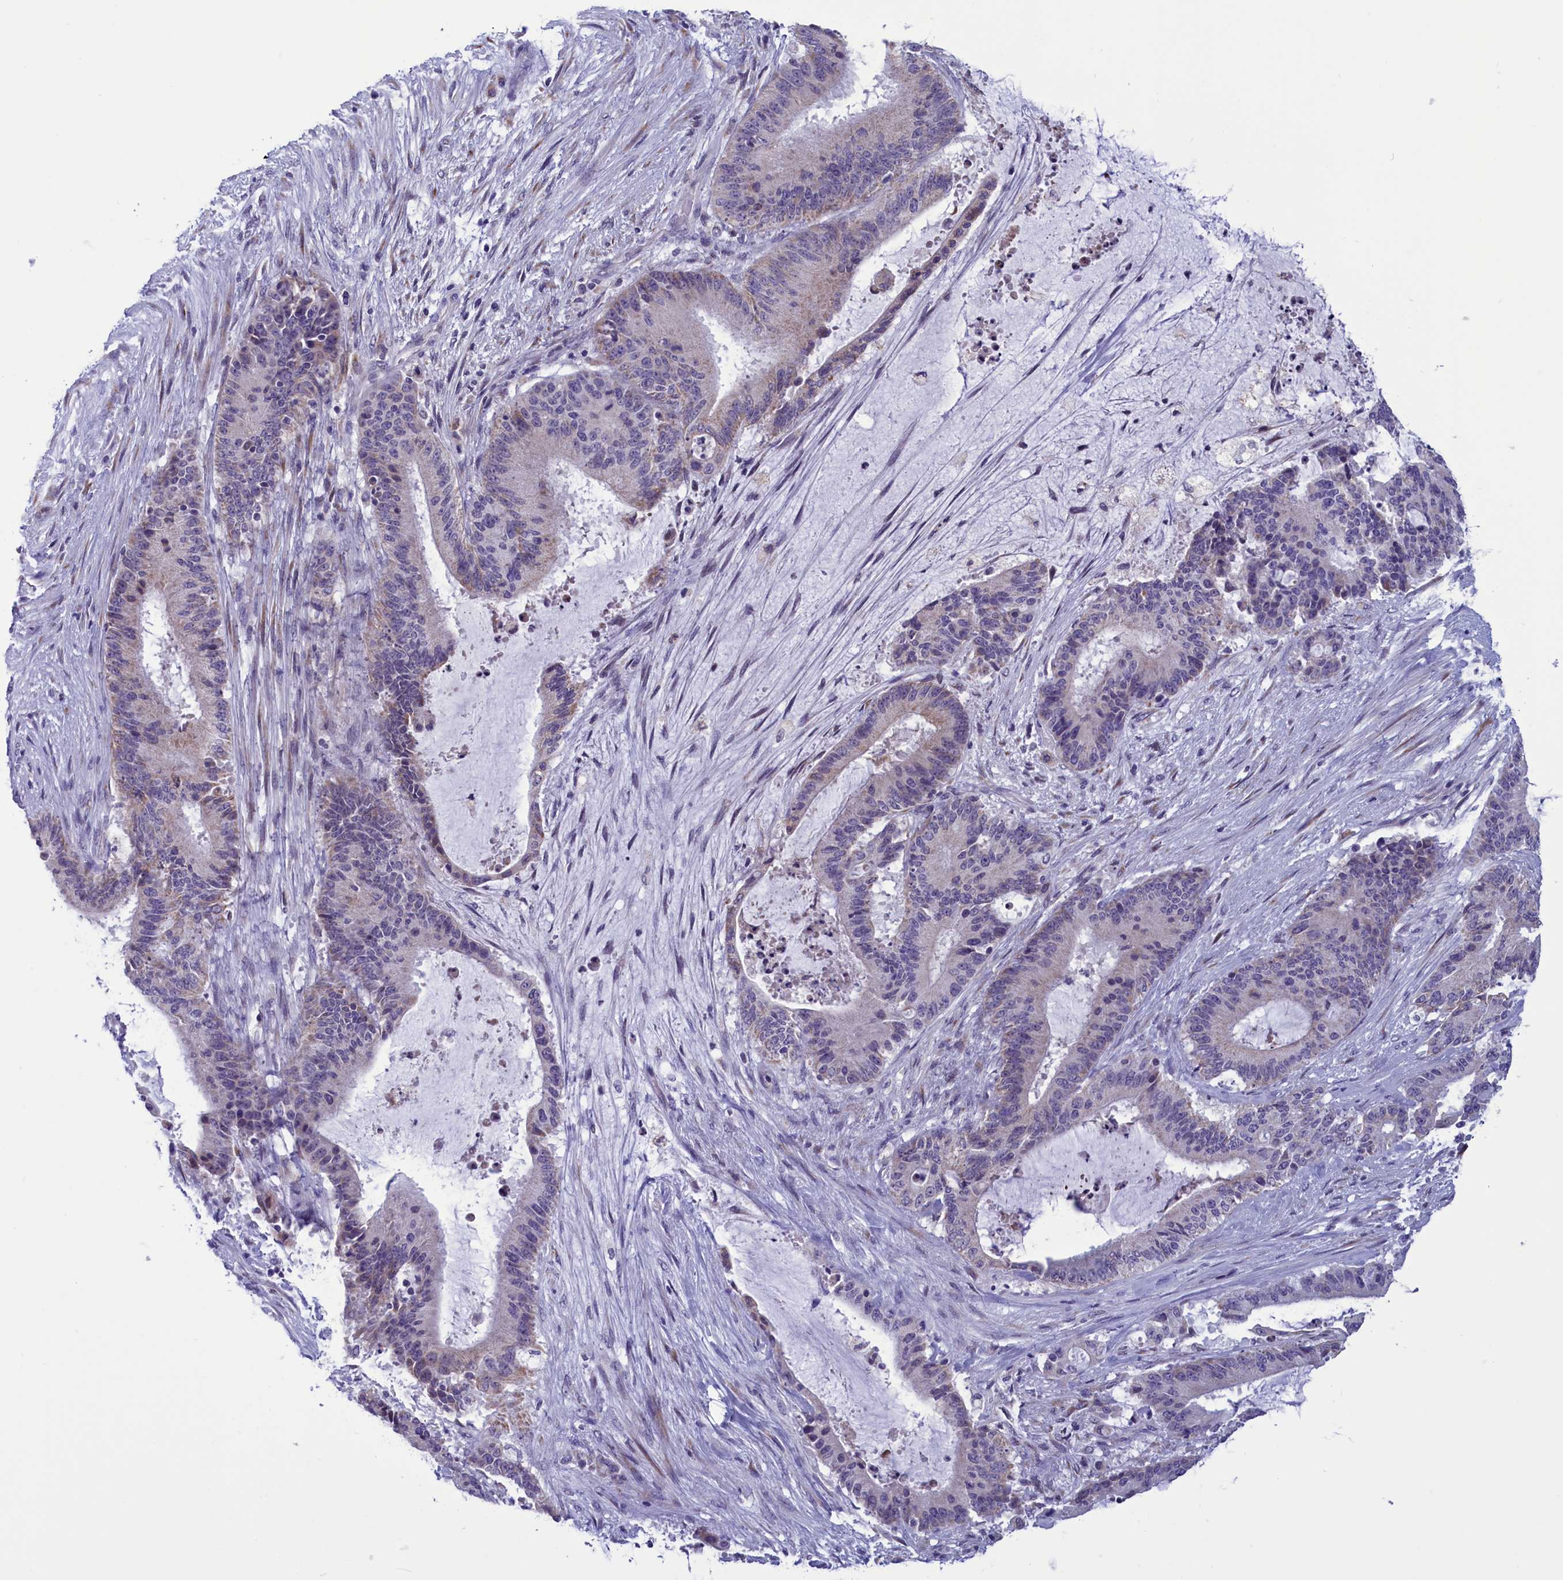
{"staining": {"intensity": "weak", "quantity": "<25%", "location": "cytoplasmic/membranous"}, "tissue": "liver cancer", "cell_type": "Tumor cells", "image_type": "cancer", "snomed": [{"axis": "morphology", "description": "Normal tissue, NOS"}, {"axis": "morphology", "description": "Cholangiocarcinoma"}, {"axis": "topography", "description": "Liver"}, {"axis": "topography", "description": "Peripheral nerve tissue"}], "caption": "High power microscopy histopathology image of an immunohistochemistry histopathology image of cholangiocarcinoma (liver), revealing no significant positivity in tumor cells.", "gene": "PARS2", "patient": {"sex": "female", "age": 73}}